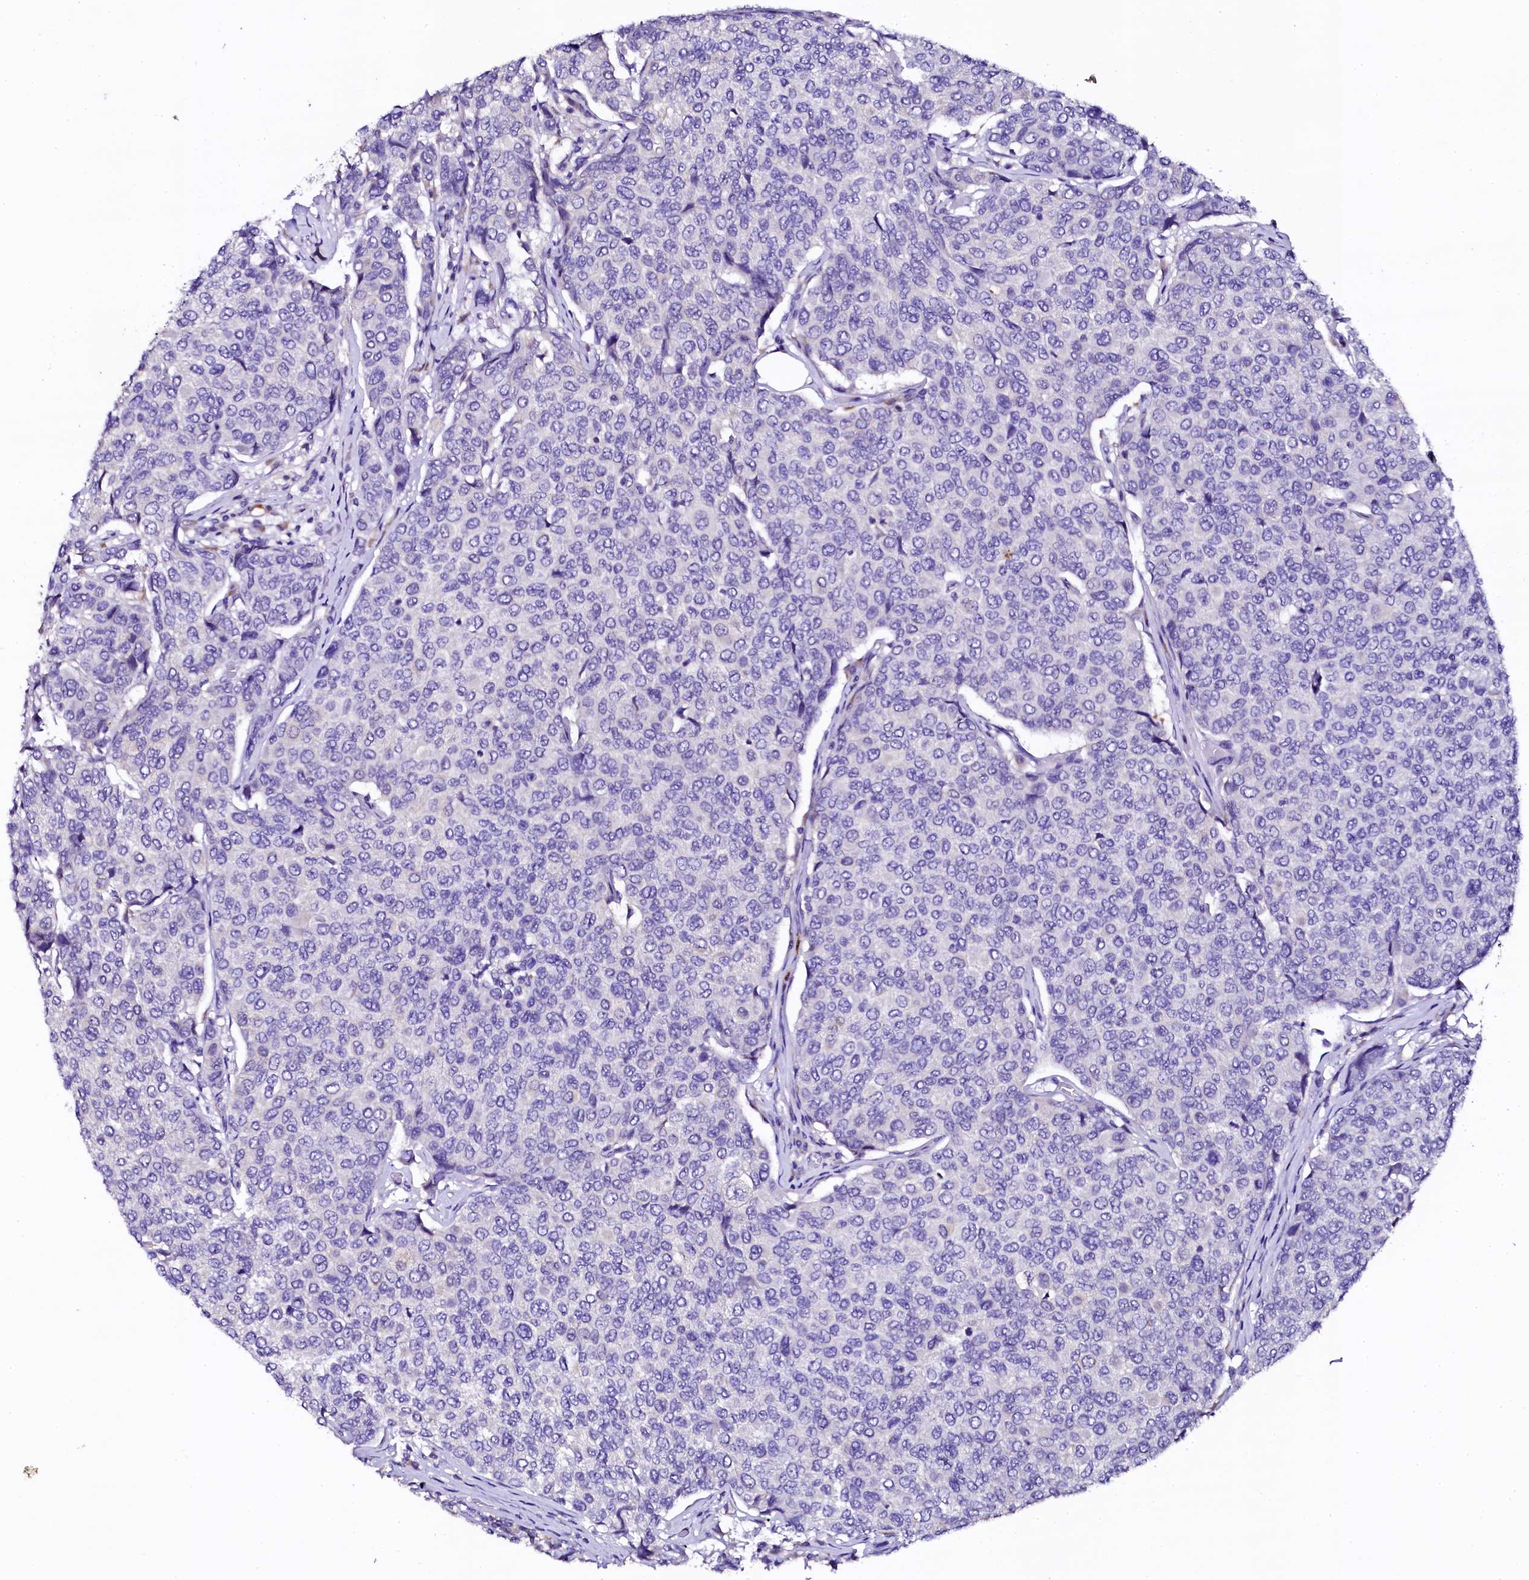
{"staining": {"intensity": "negative", "quantity": "none", "location": "none"}, "tissue": "breast cancer", "cell_type": "Tumor cells", "image_type": "cancer", "snomed": [{"axis": "morphology", "description": "Duct carcinoma"}, {"axis": "topography", "description": "Breast"}], "caption": "Tumor cells are negative for protein expression in human breast intraductal carcinoma.", "gene": "NAA16", "patient": {"sex": "female", "age": 55}}